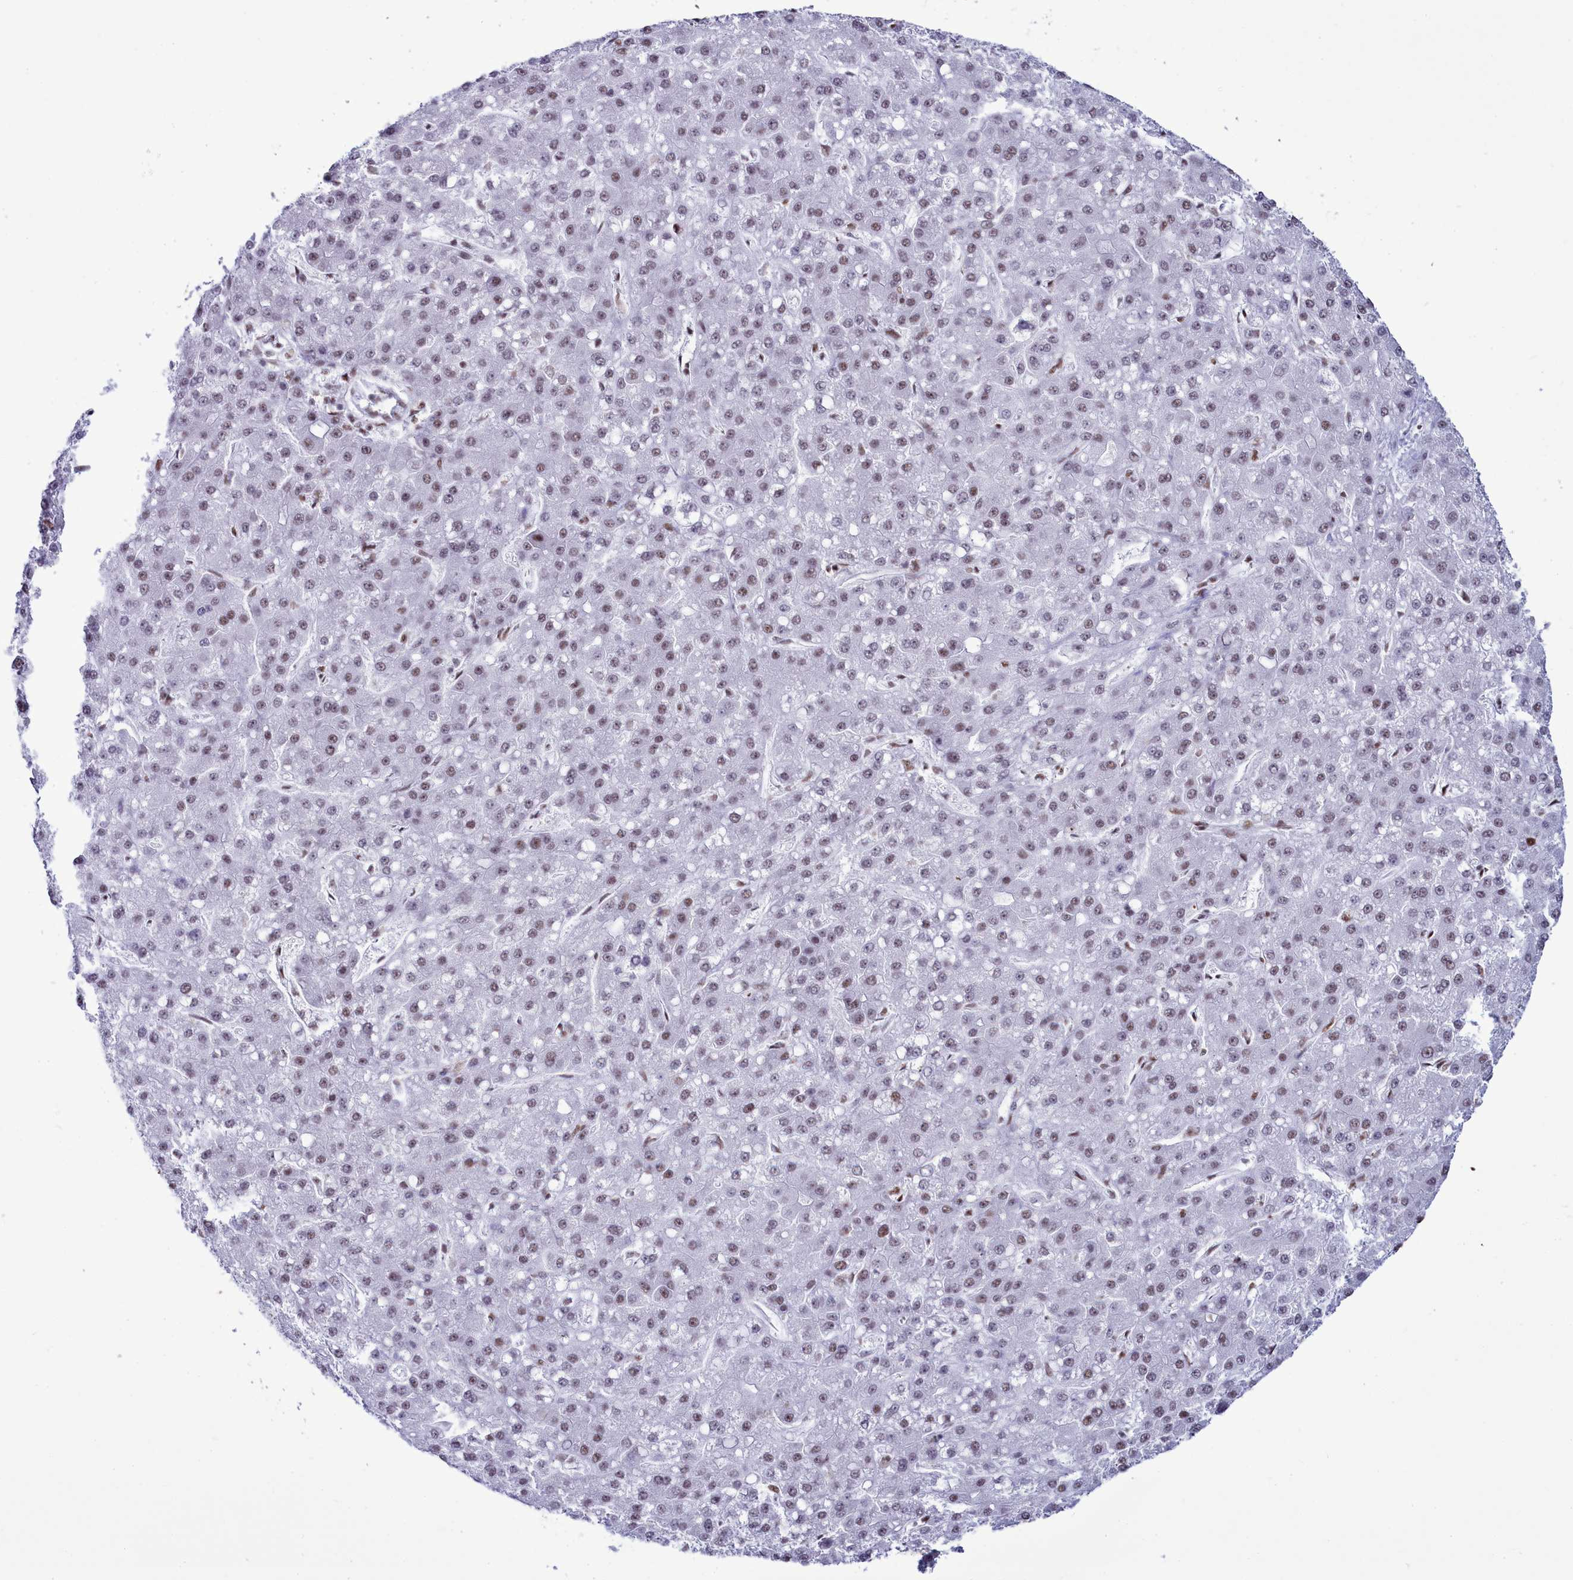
{"staining": {"intensity": "weak", "quantity": "<25%", "location": "nuclear"}, "tissue": "liver cancer", "cell_type": "Tumor cells", "image_type": "cancer", "snomed": [{"axis": "morphology", "description": "Carcinoma, Hepatocellular, NOS"}, {"axis": "topography", "description": "Liver"}], "caption": "This is an immunohistochemistry photomicrograph of human liver cancer. There is no expression in tumor cells.", "gene": "RALY", "patient": {"sex": "male", "age": 67}}